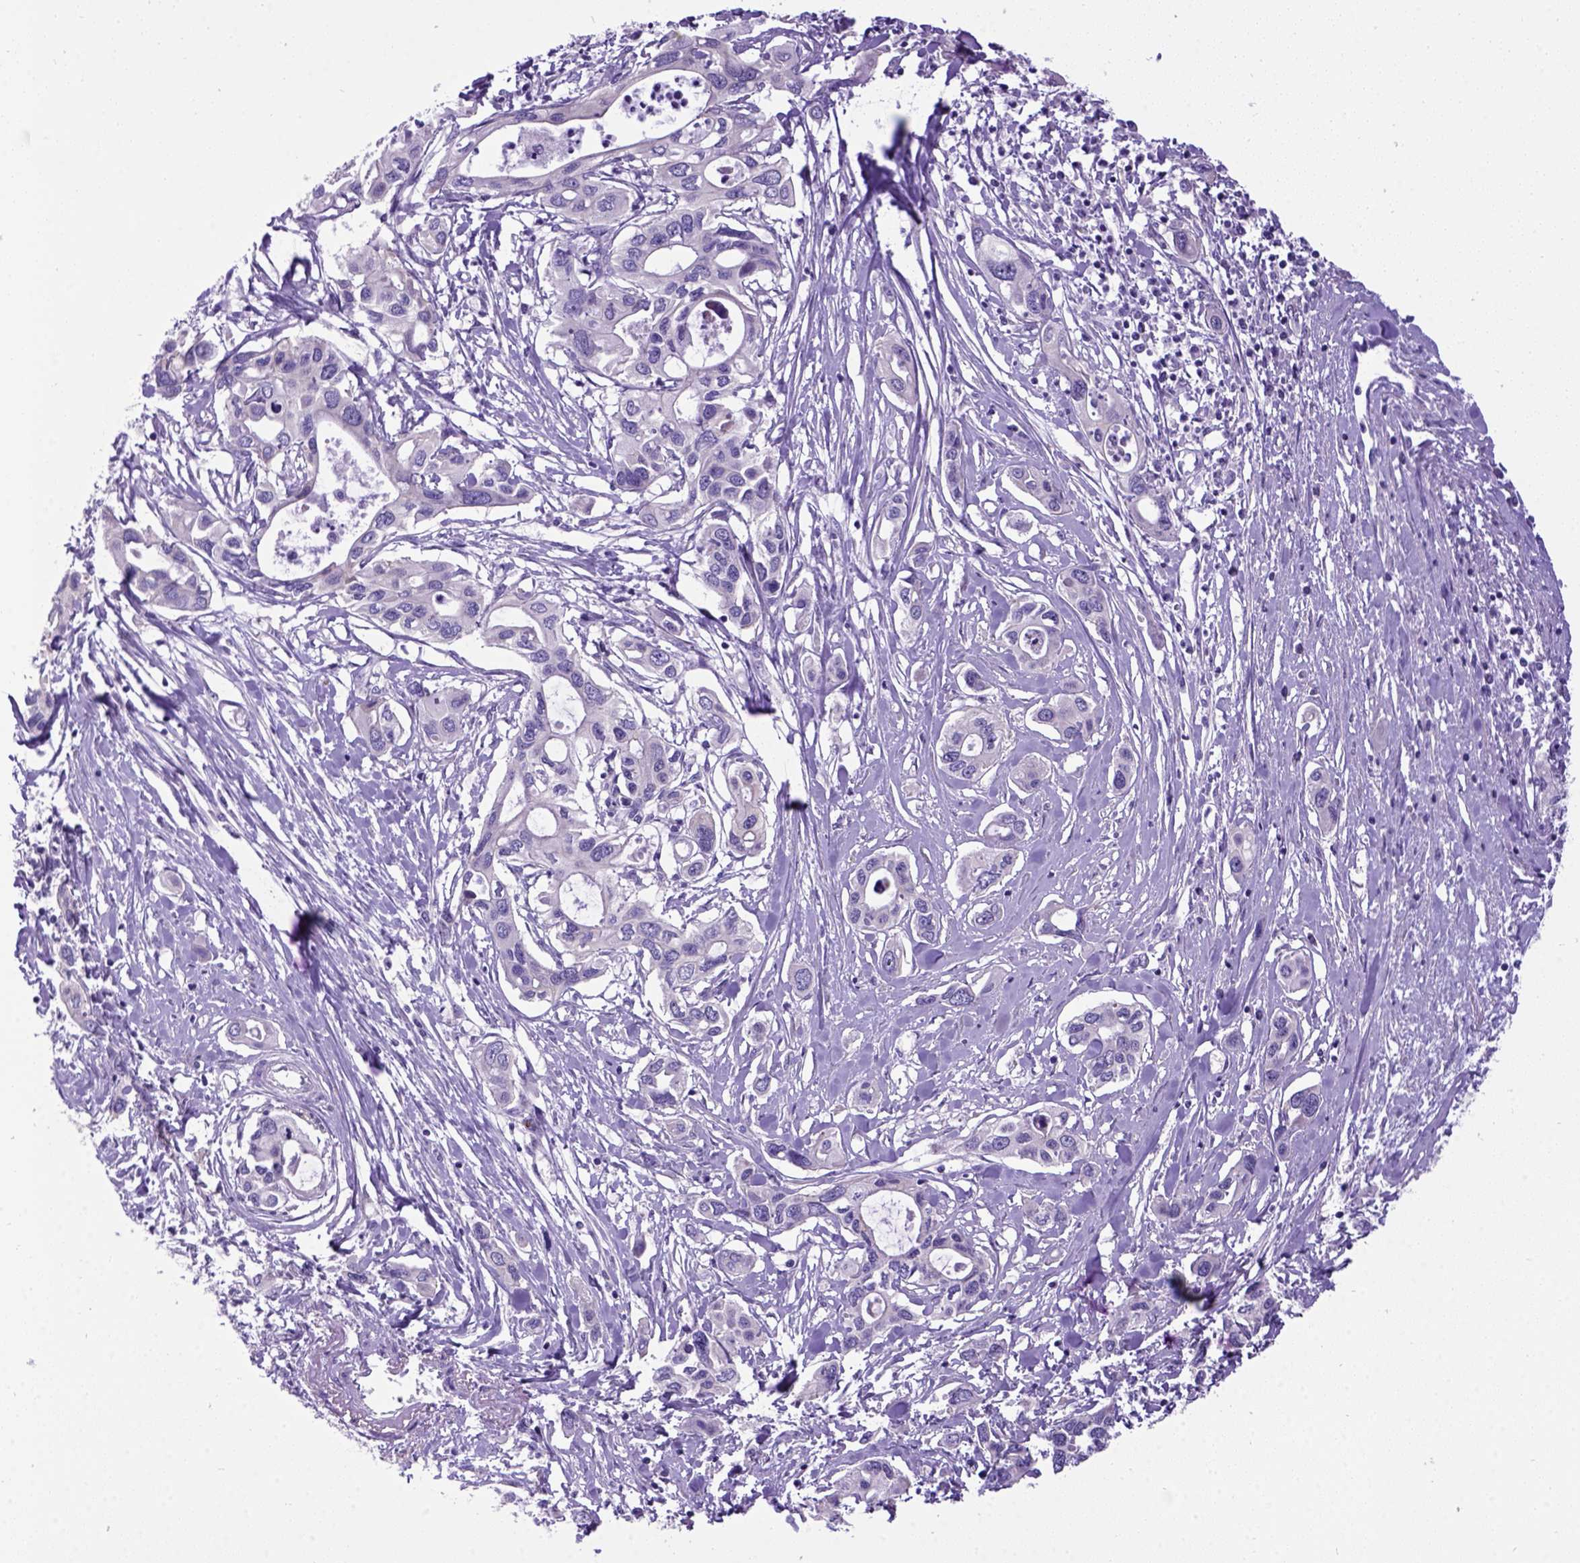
{"staining": {"intensity": "negative", "quantity": "none", "location": "none"}, "tissue": "pancreatic cancer", "cell_type": "Tumor cells", "image_type": "cancer", "snomed": [{"axis": "morphology", "description": "Adenocarcinoma, NOS"}, {"axis": "topography", "description": "Pancreas"}], "caption": "A high-resolution micrograph shows immunohistochemistry (IHC) staining of pancreatic cancer (adenocarcinoma), which shows no significant staining in tumor cells. Nuclei are stained in blue.", "gene": "NEK5", "patient": {"sex": "male", "age": 60}}